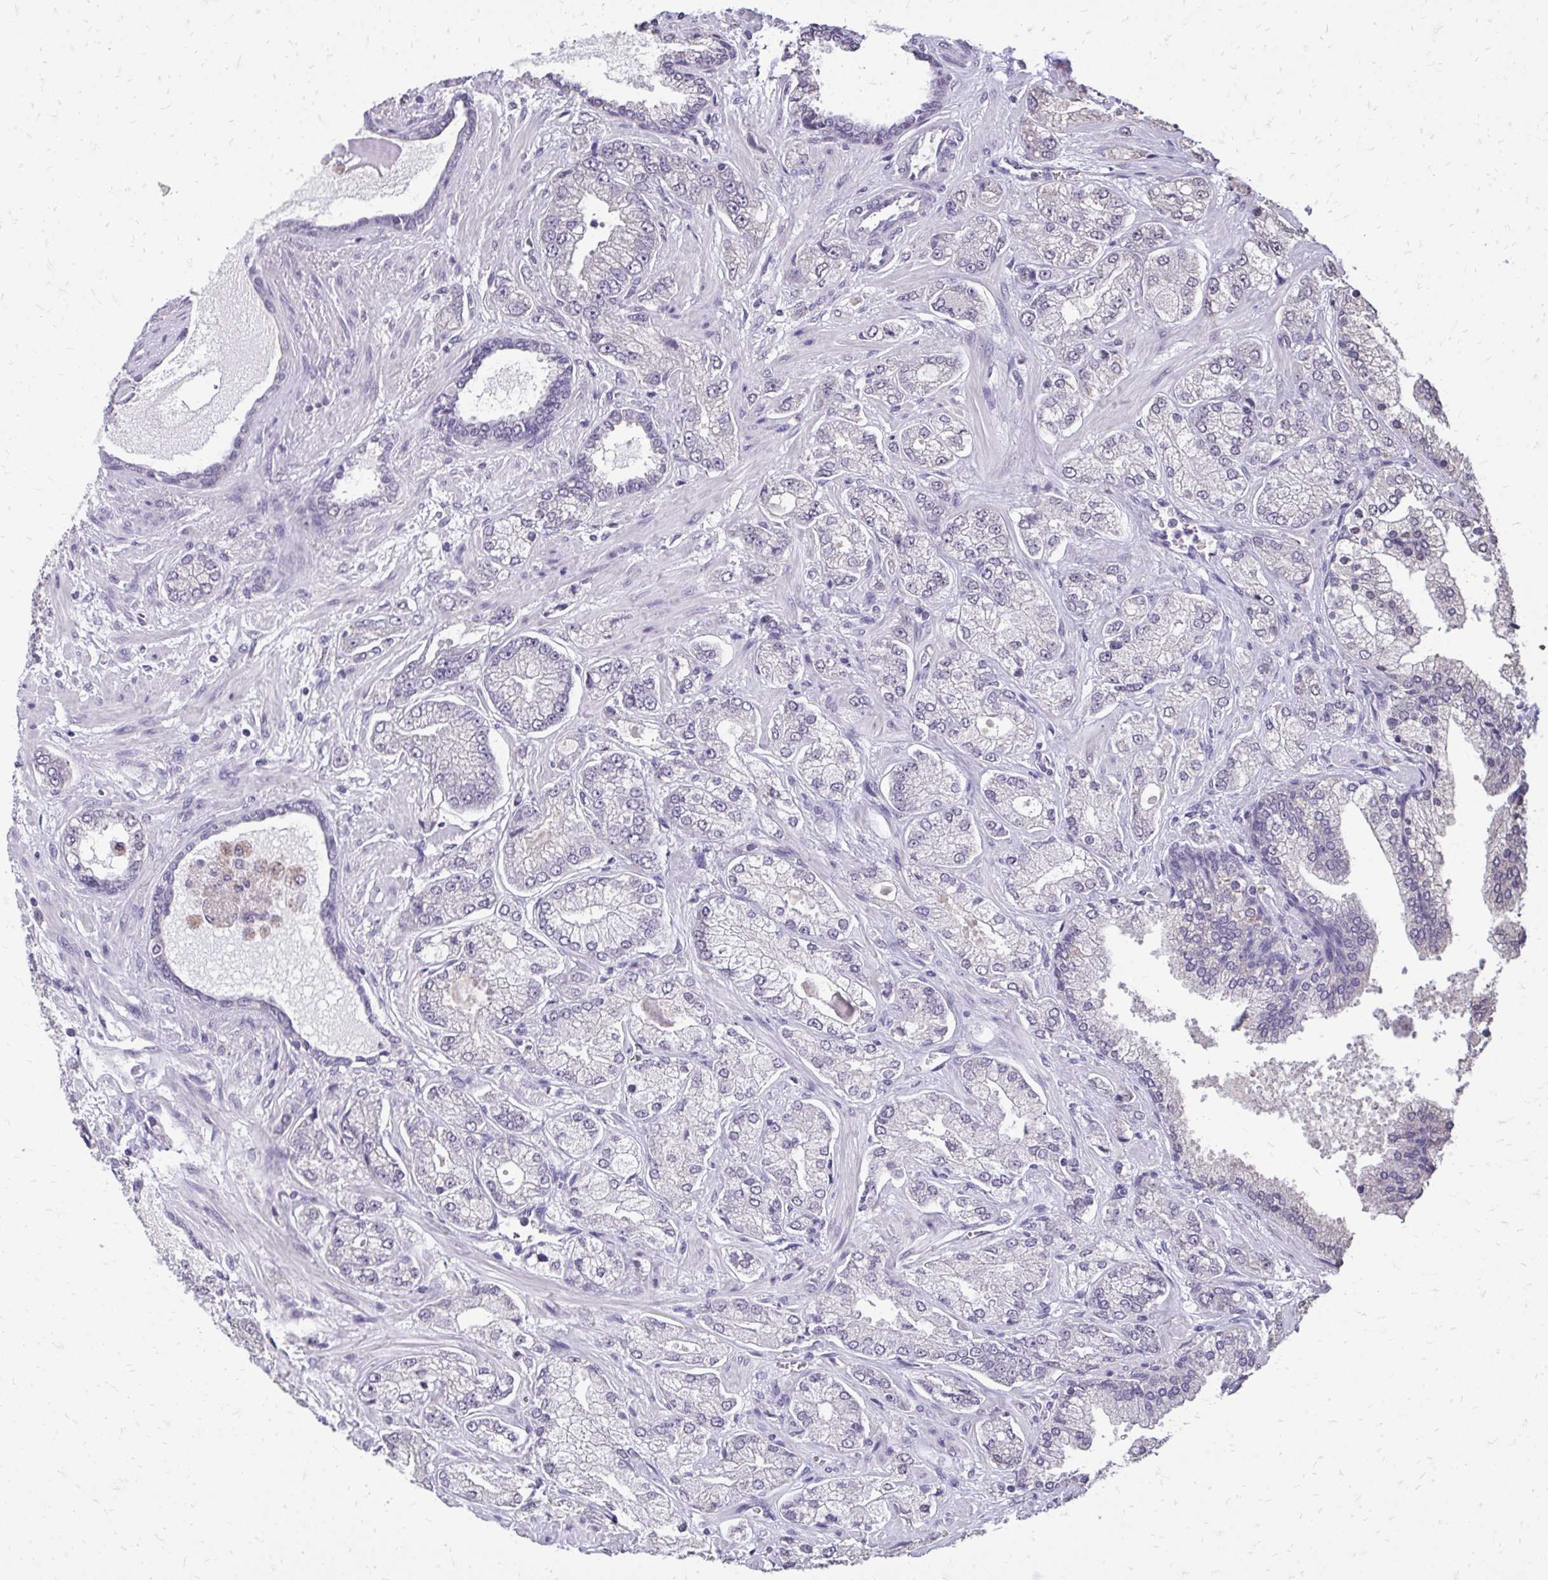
{"staining": {"intensity": "negative", "quantity": "none", "location": "none"}, "tissue": "prostate cancer", "cell_type": "Tumor cells", "image_type": "cancer", "snomed": [{"axis": "morphology", "description": "Normal tissue, NOS"}, {"axis": "morphology", "description": "Adenocarcinoma, High grade"}, {"axis": "topography", "description": "Prostate"}, {"axis": "topography", "description": "Peripheral nerve tissue"}], "caption": "This is an immunohistochemistry histopathology image of prostate cancer. There is no expression in tumor cells.", "gene": "AKAP5", "patient": {"sex": "male", "age": 68}}